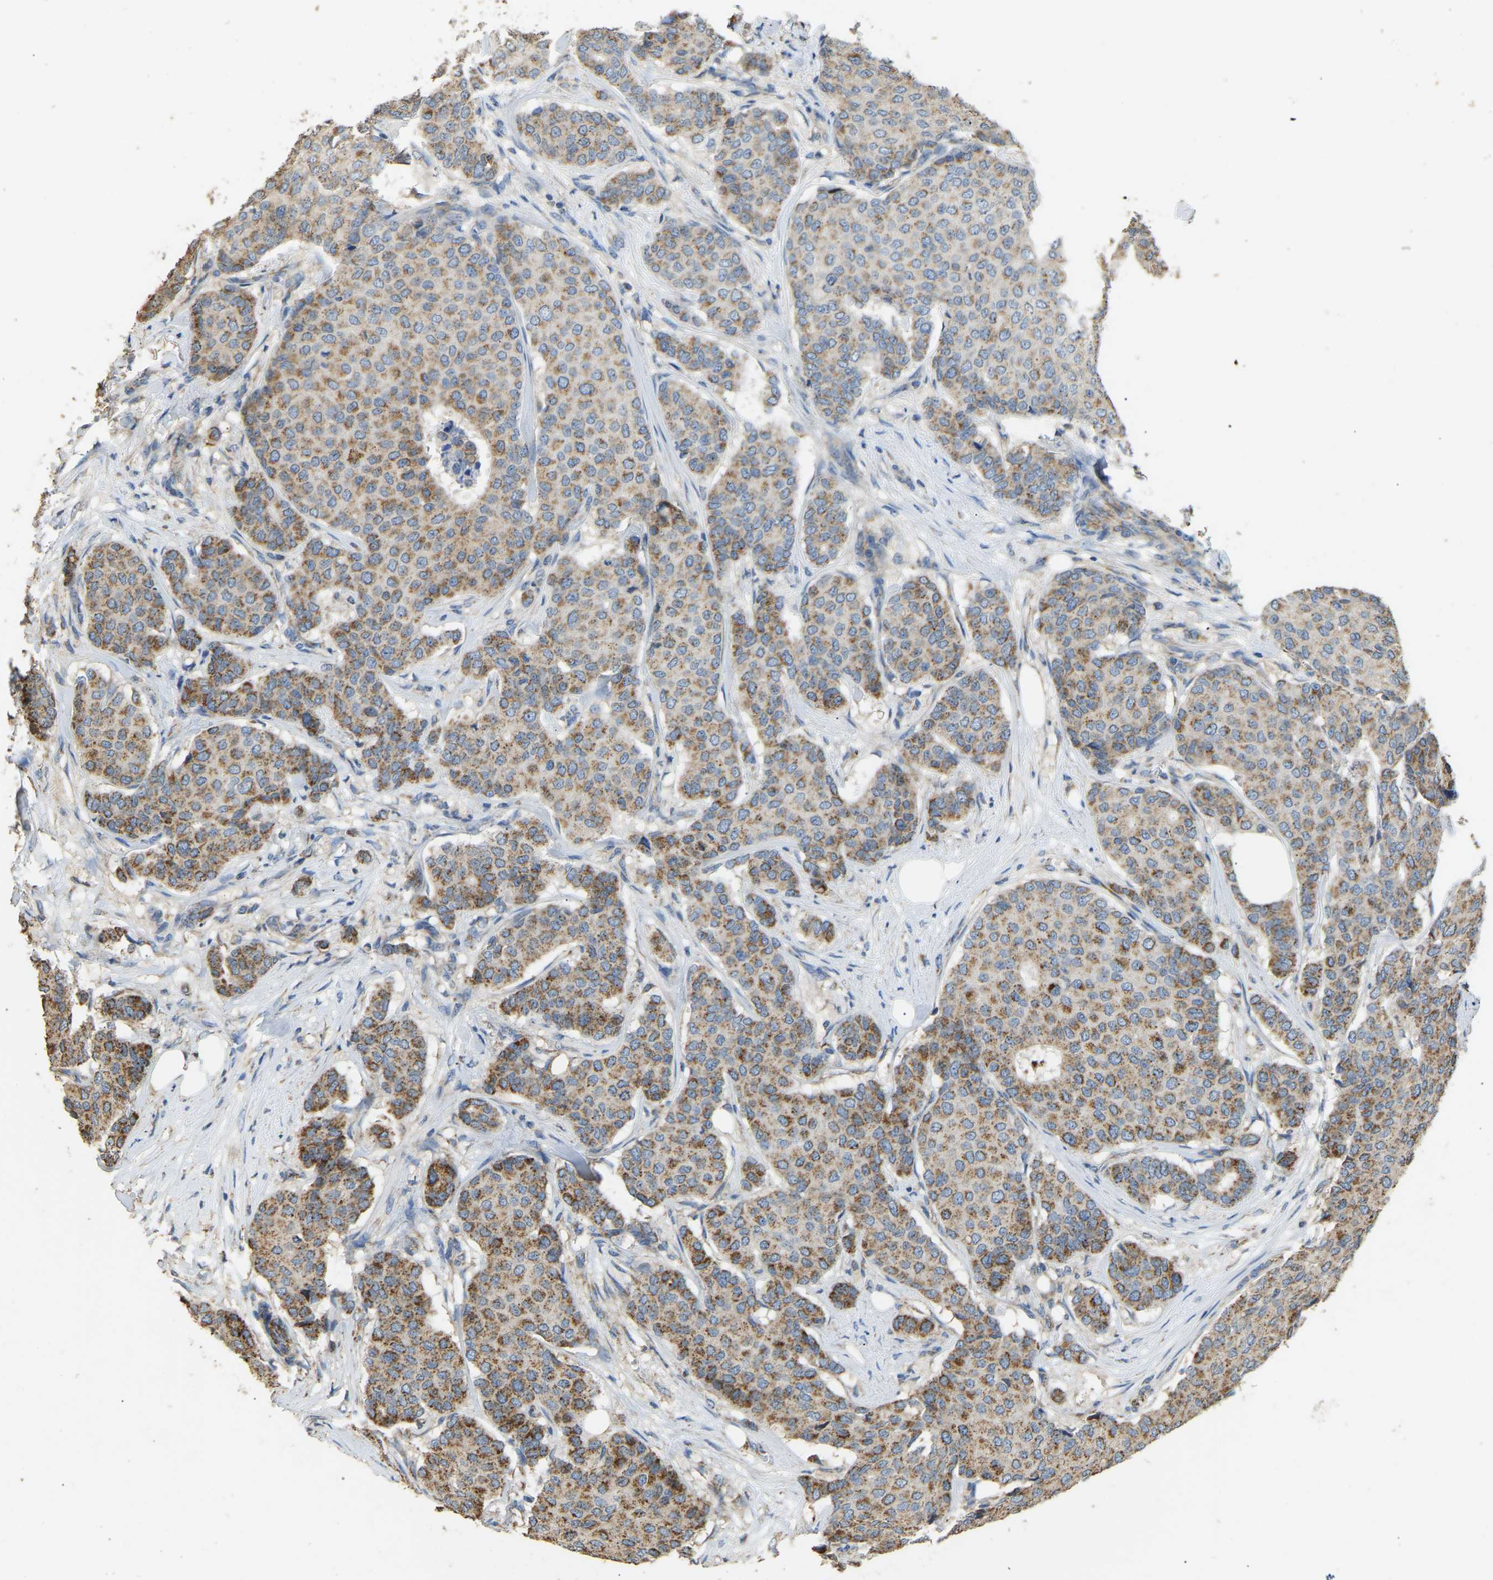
{"staining": {"intensity": "moderate", "quantity": ">75%", "location": "cytoplasmic/membranous"}, "tissue": "breast cancer", "cell_type": "Tumor cells", "image_type": "cancer", "snomed": [{"axis": "morphology", "description": "Duct carcinoma"}, {"axis": "topography", "description": "Breast"}], "caption": "Breast cancer (infiltrating ductal carcinoma) stained with IHC demonstrates moderate cytoplasmic/membranous staining in about >75% of tumor cells.", "gene": "TUFM", "patient": {"sex": "female", "age": 75}}